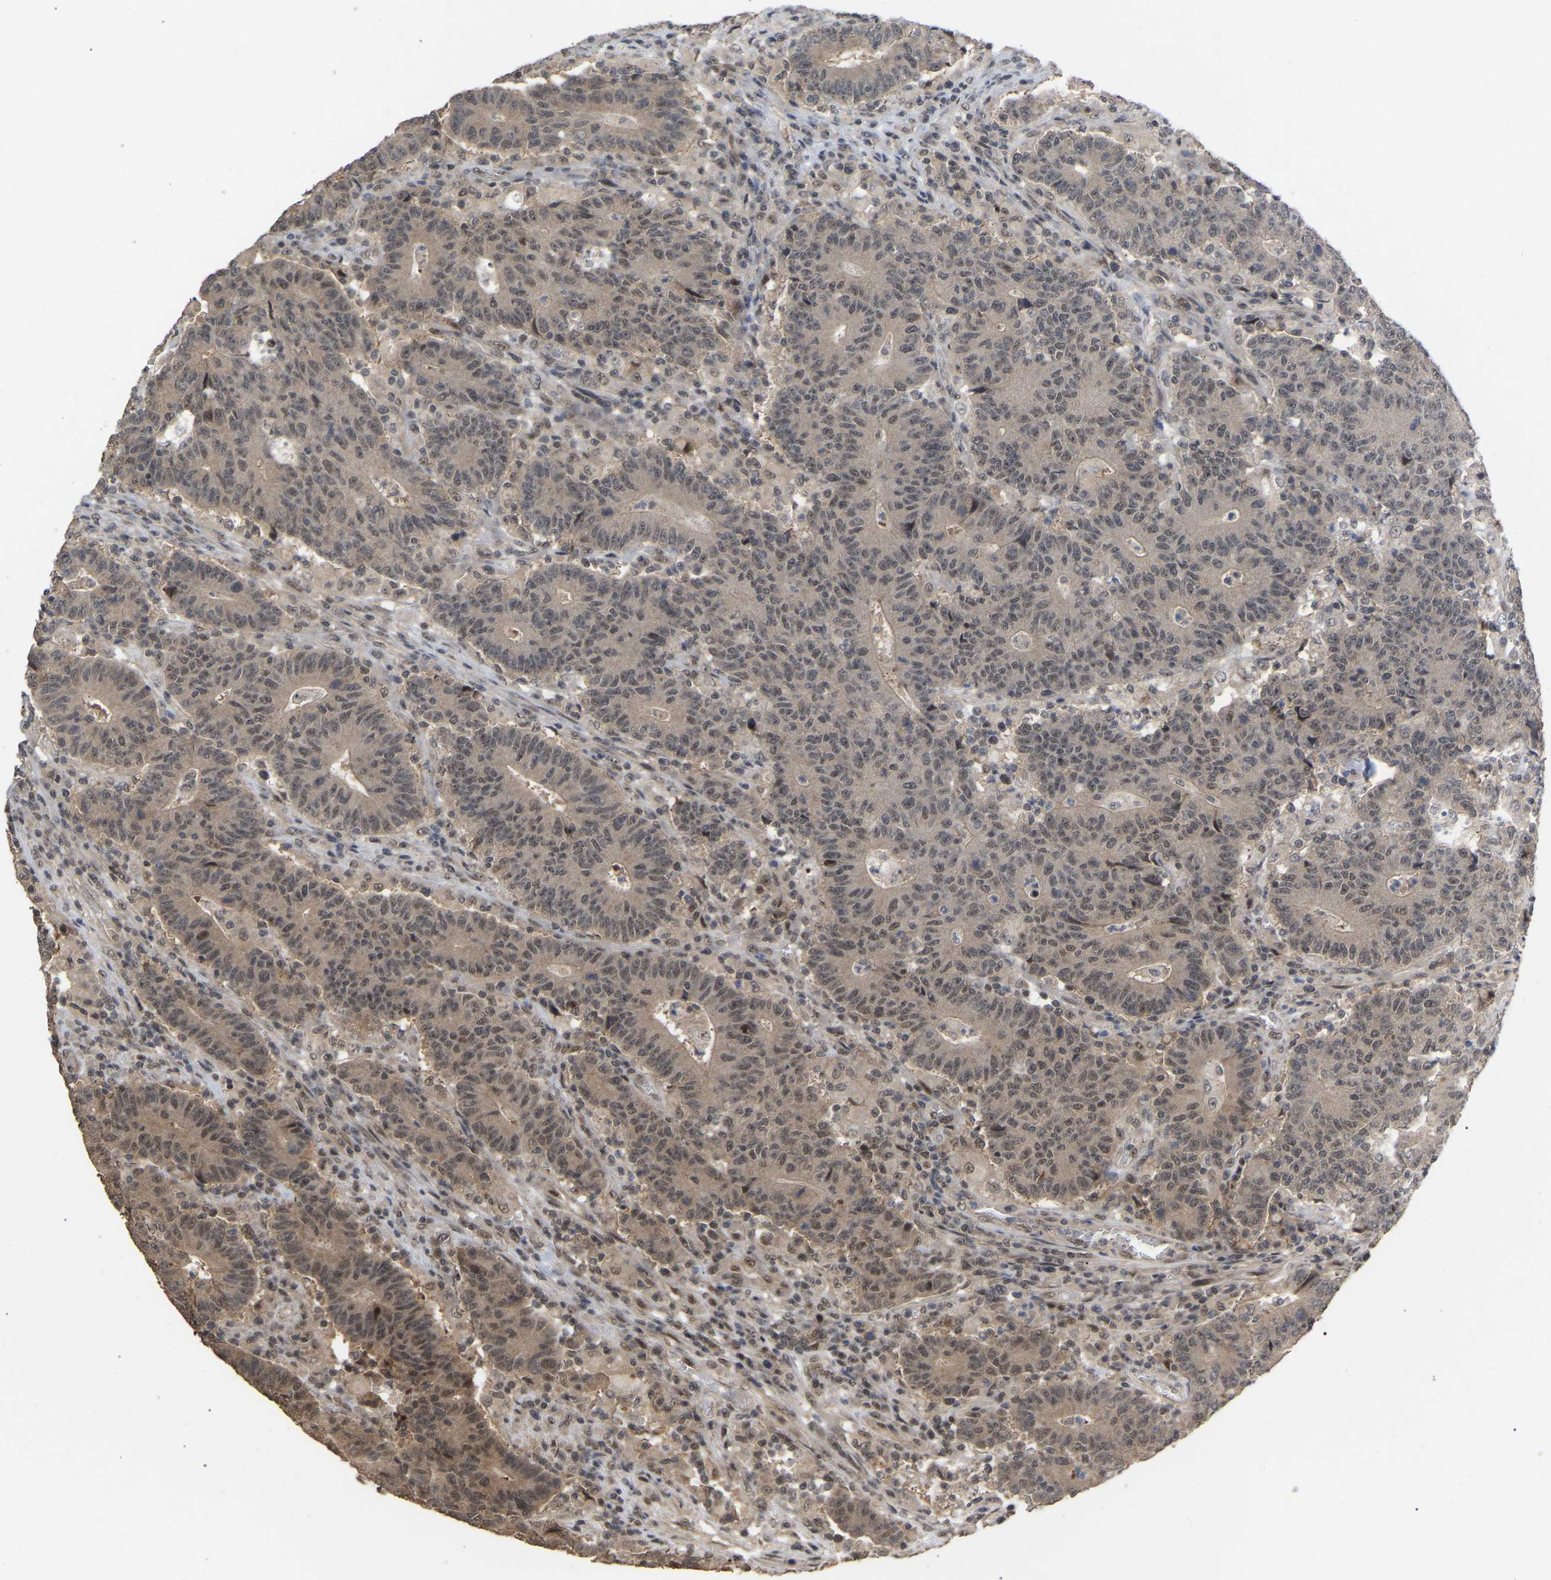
{"staining": {"intensity": "weak", "quantity": ">75%", "location": "cytoplasmic/membranous,nuclear"}, "tissue": "colorectal cancer", "cell_type": "Tumor cells", "image_type": "cancer", "snomed": [{"axis": "morphology", "description": "Normal tissue, NOS"}, {"axis": "morphology", "description": "Adenocarcinoma, NOS"}, {"axis": "topography", "description": "Colon"}], "caption": "Human colorectal adenocarcinoma stained with a brown dye shows weak cytoplasmic/membranous and nuclear positive staining in approximately >75% of tumor cells.", "gene": "JAZF1", "patient": {"sex": "female", "age": 75}}